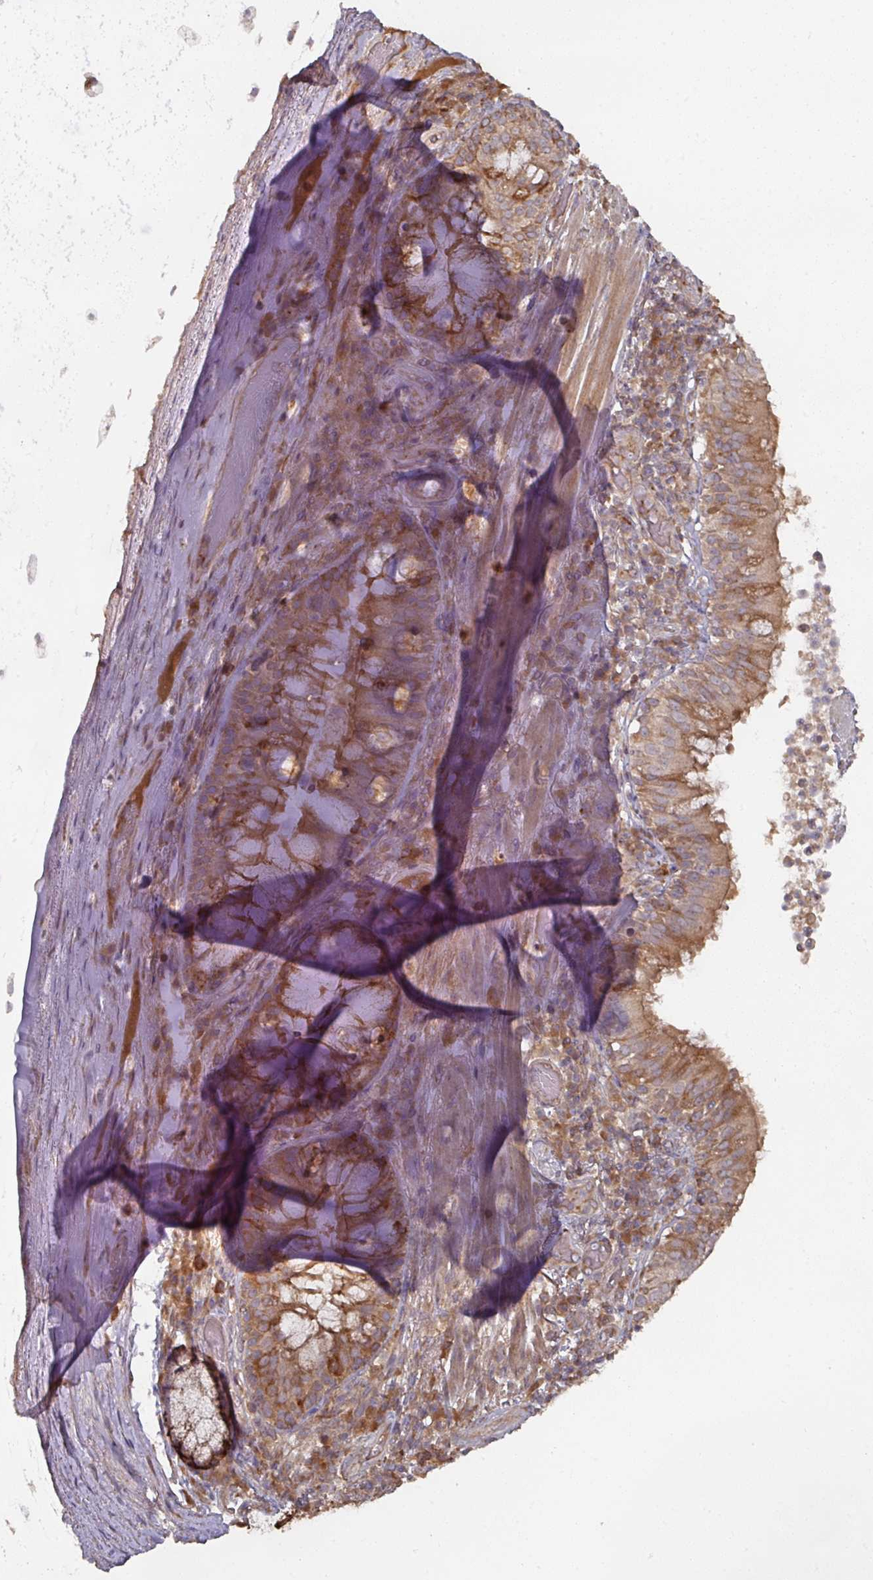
{"staining": {"intensity": "moderate", "quantity": ">75%", "location": "cytoplasmic/membranous"}, "tissue": "bronchus", "cell_type": "Respiratory epithelial cells", "image_type": "normal", "snomed": [{"axis": "morphology", "description": "Normal tissue, NOS"}, {"axis": "topography", "description": "Cartilage tissue"}, {"axis": "topography", "description": "Bronchus"}], "caption": "This photomicrograph reveals IHC staining of benign human bronchus, with medium moderate cytoplasmic/membranous expression in about >75% of respiratory epithelial cells.", "gene": "CEP95", "patient": {"sex": "male", "age": 56}}